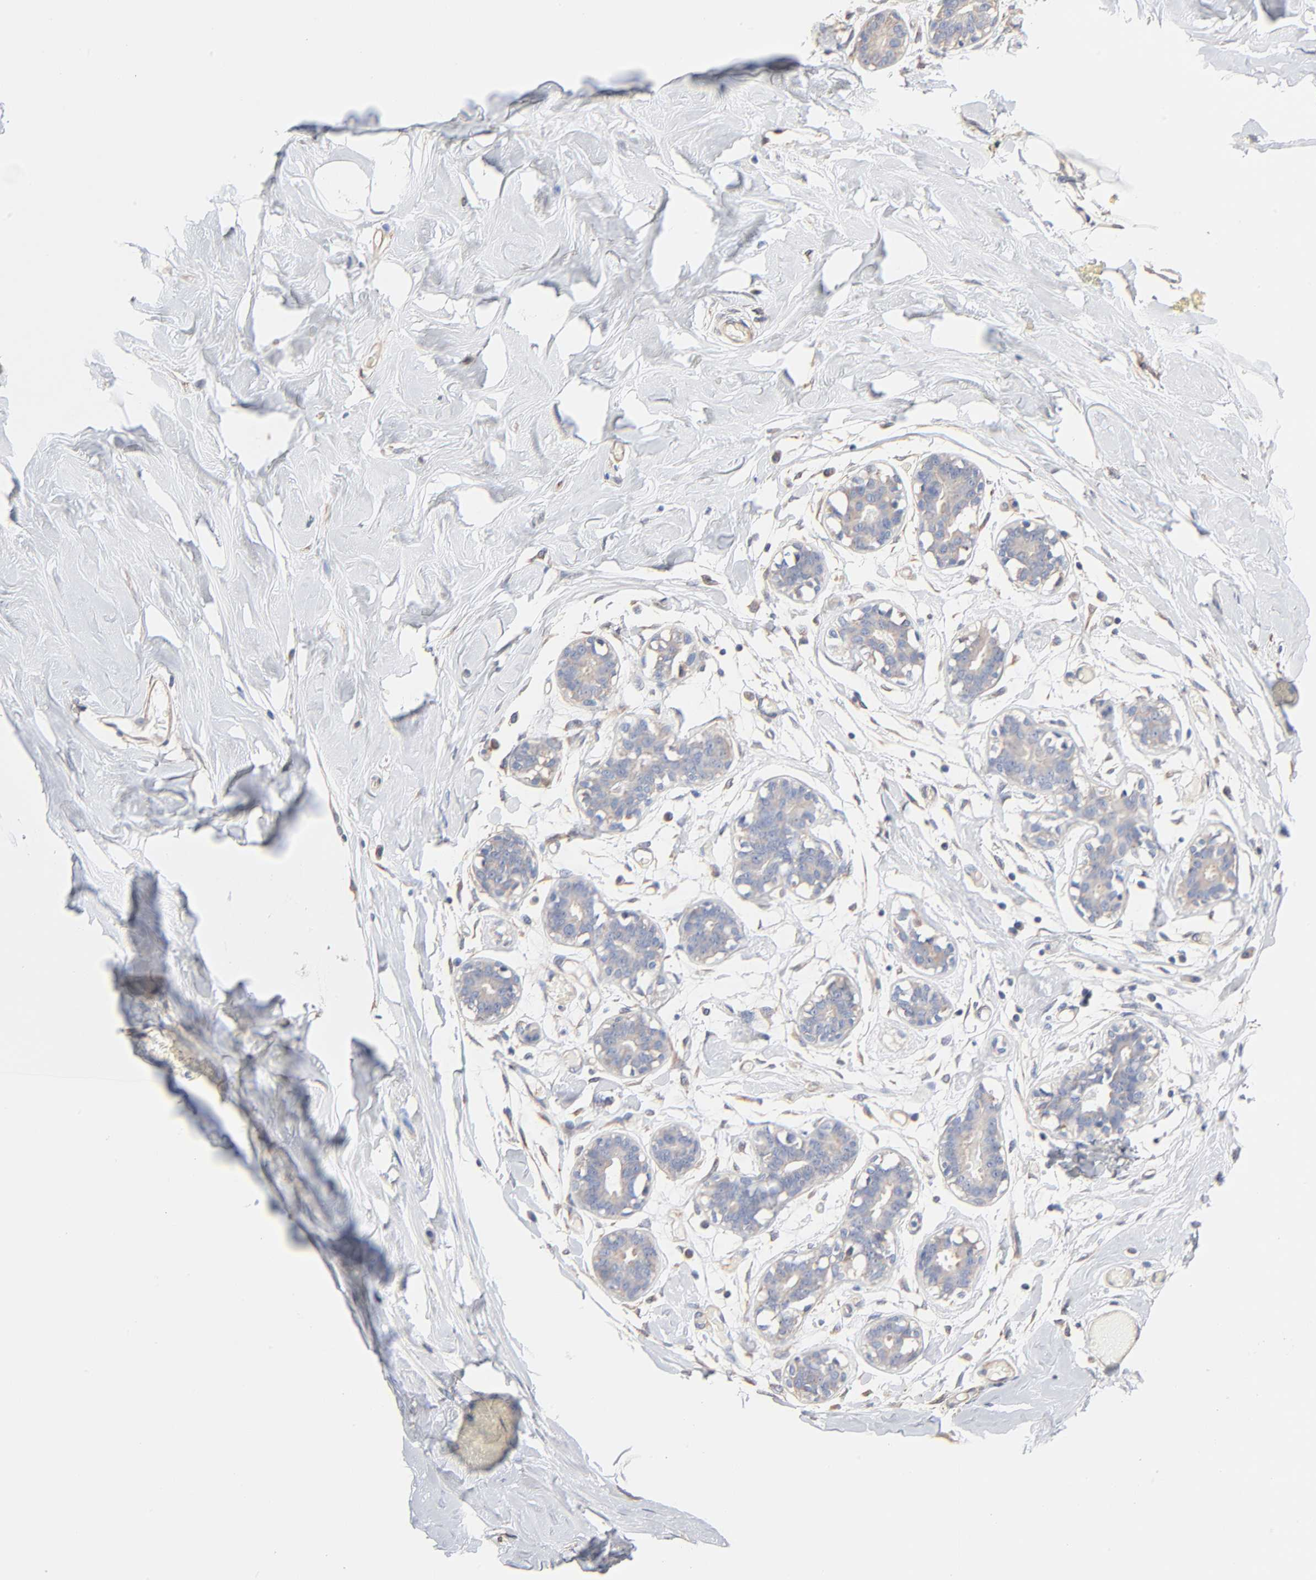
{"staining": {"intensity": "negative", "quantity": "none", "location": "none"}, "tissue": "breast", "cell_type": "Adipocytes", "image_type": "normal", "snomed": [{"axis": "morphology", "description": "Normal tissue, NOS"}, {"axis": "topography", "description": "Breast"}, {"axis": "topography", "description": "Soft tissue"}], "caption": "This is an immunohistochemistry (IHC) histopathology image of benign breast. There is no expression in adipocytes.", "gene": "ABCD4", "patient": {"sex": "female", "age": 25}}